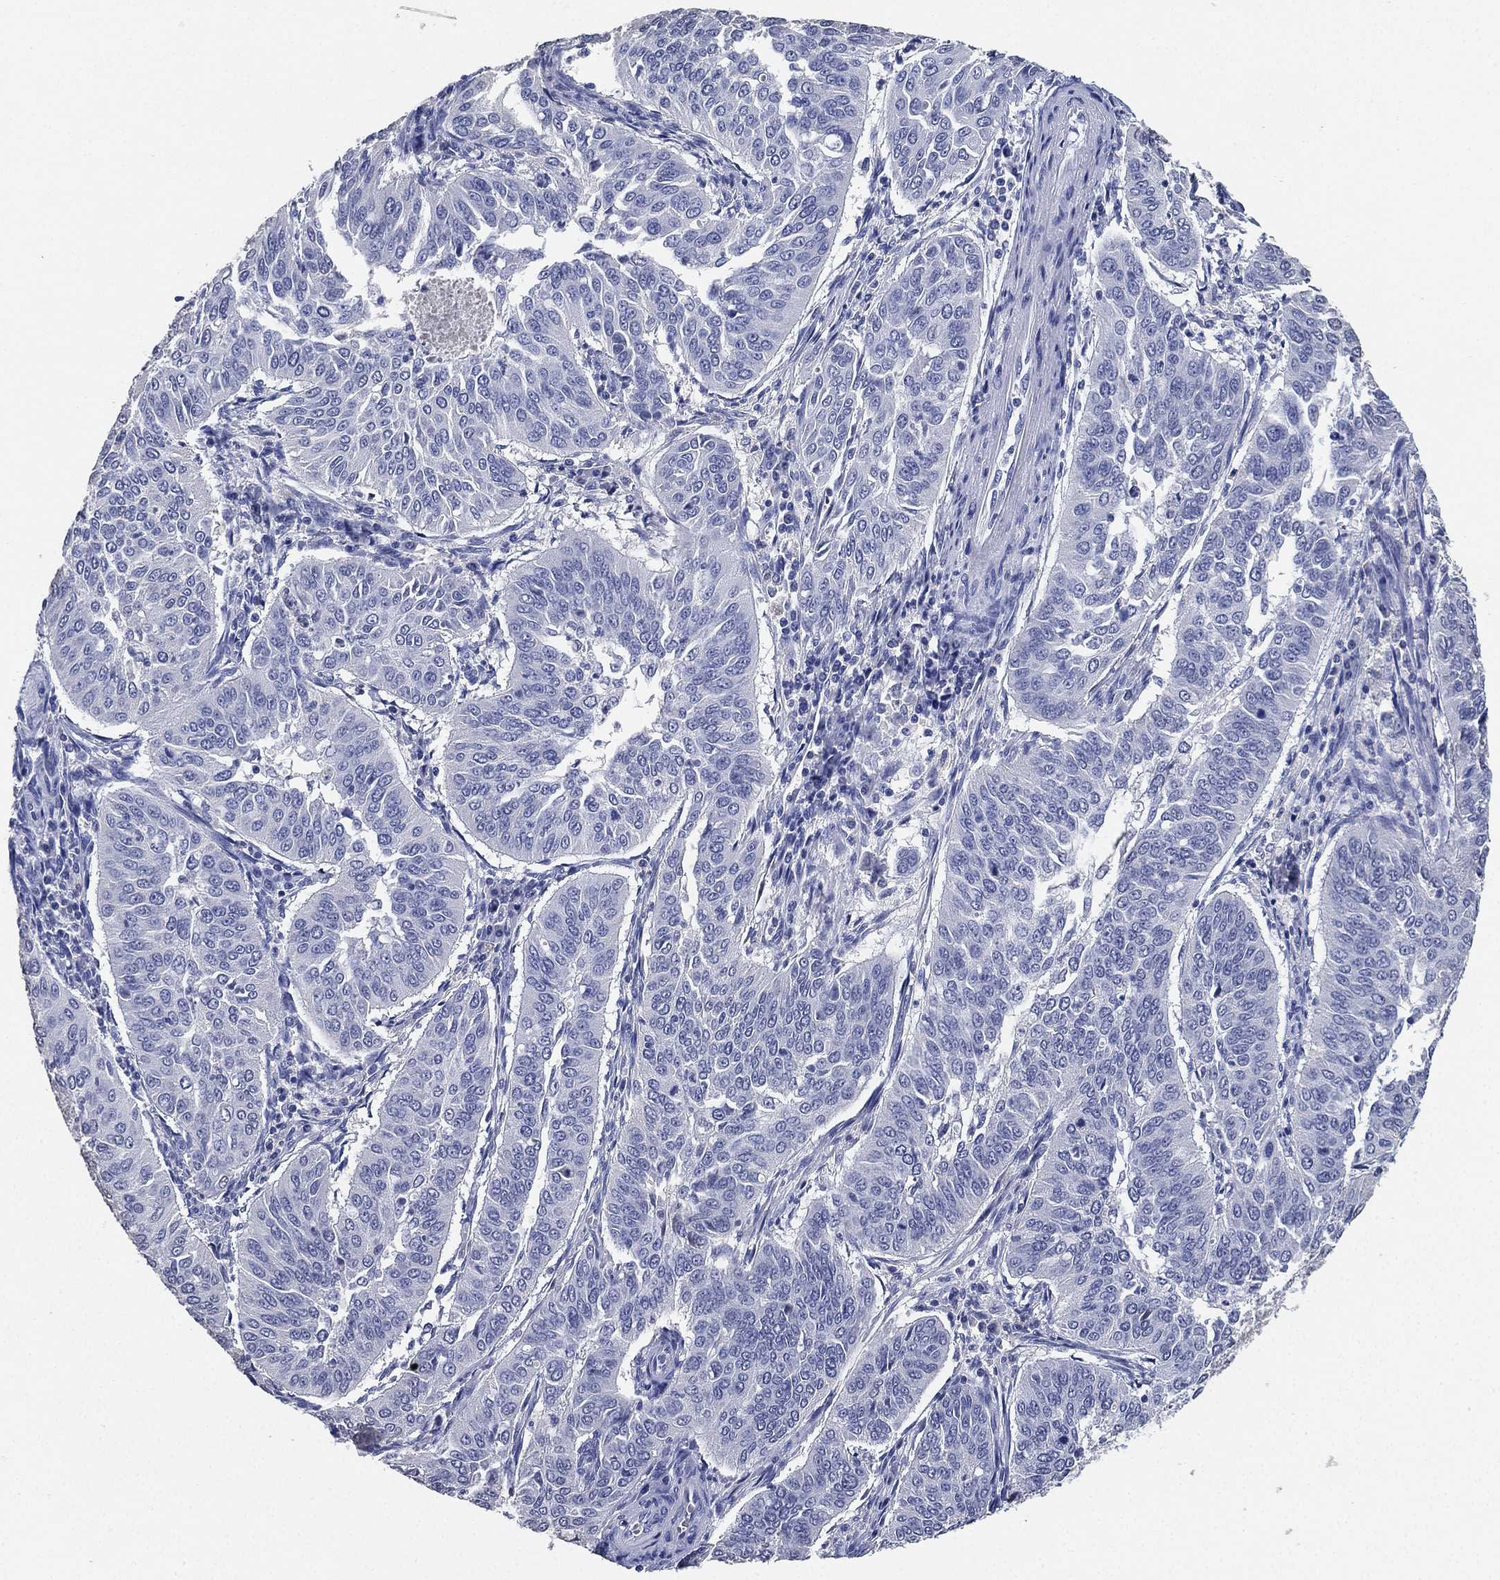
{"staining": {"intensity": "negative", "quantity": "none", "location": "none"}, "tissue": "cervical cancer", "cell_type": "Tumor cells", "image_type": "cancer", "snomed": [{"axis": "morphology", "description": "Normal tissue, NOS"}, {"axis": "morphology", "description": "Squamous cell carcinoma, NOS"}, {"axis": "topography", "description": "Cervix"}], "caption": "Immunohistochemistry image of human cervical cancer (squamous cell carcinoma) stained for a protein (brown), which displays no staining in tumor cells.", "gene": "IYD", "patient": {"sex": "female", "age": 39}}